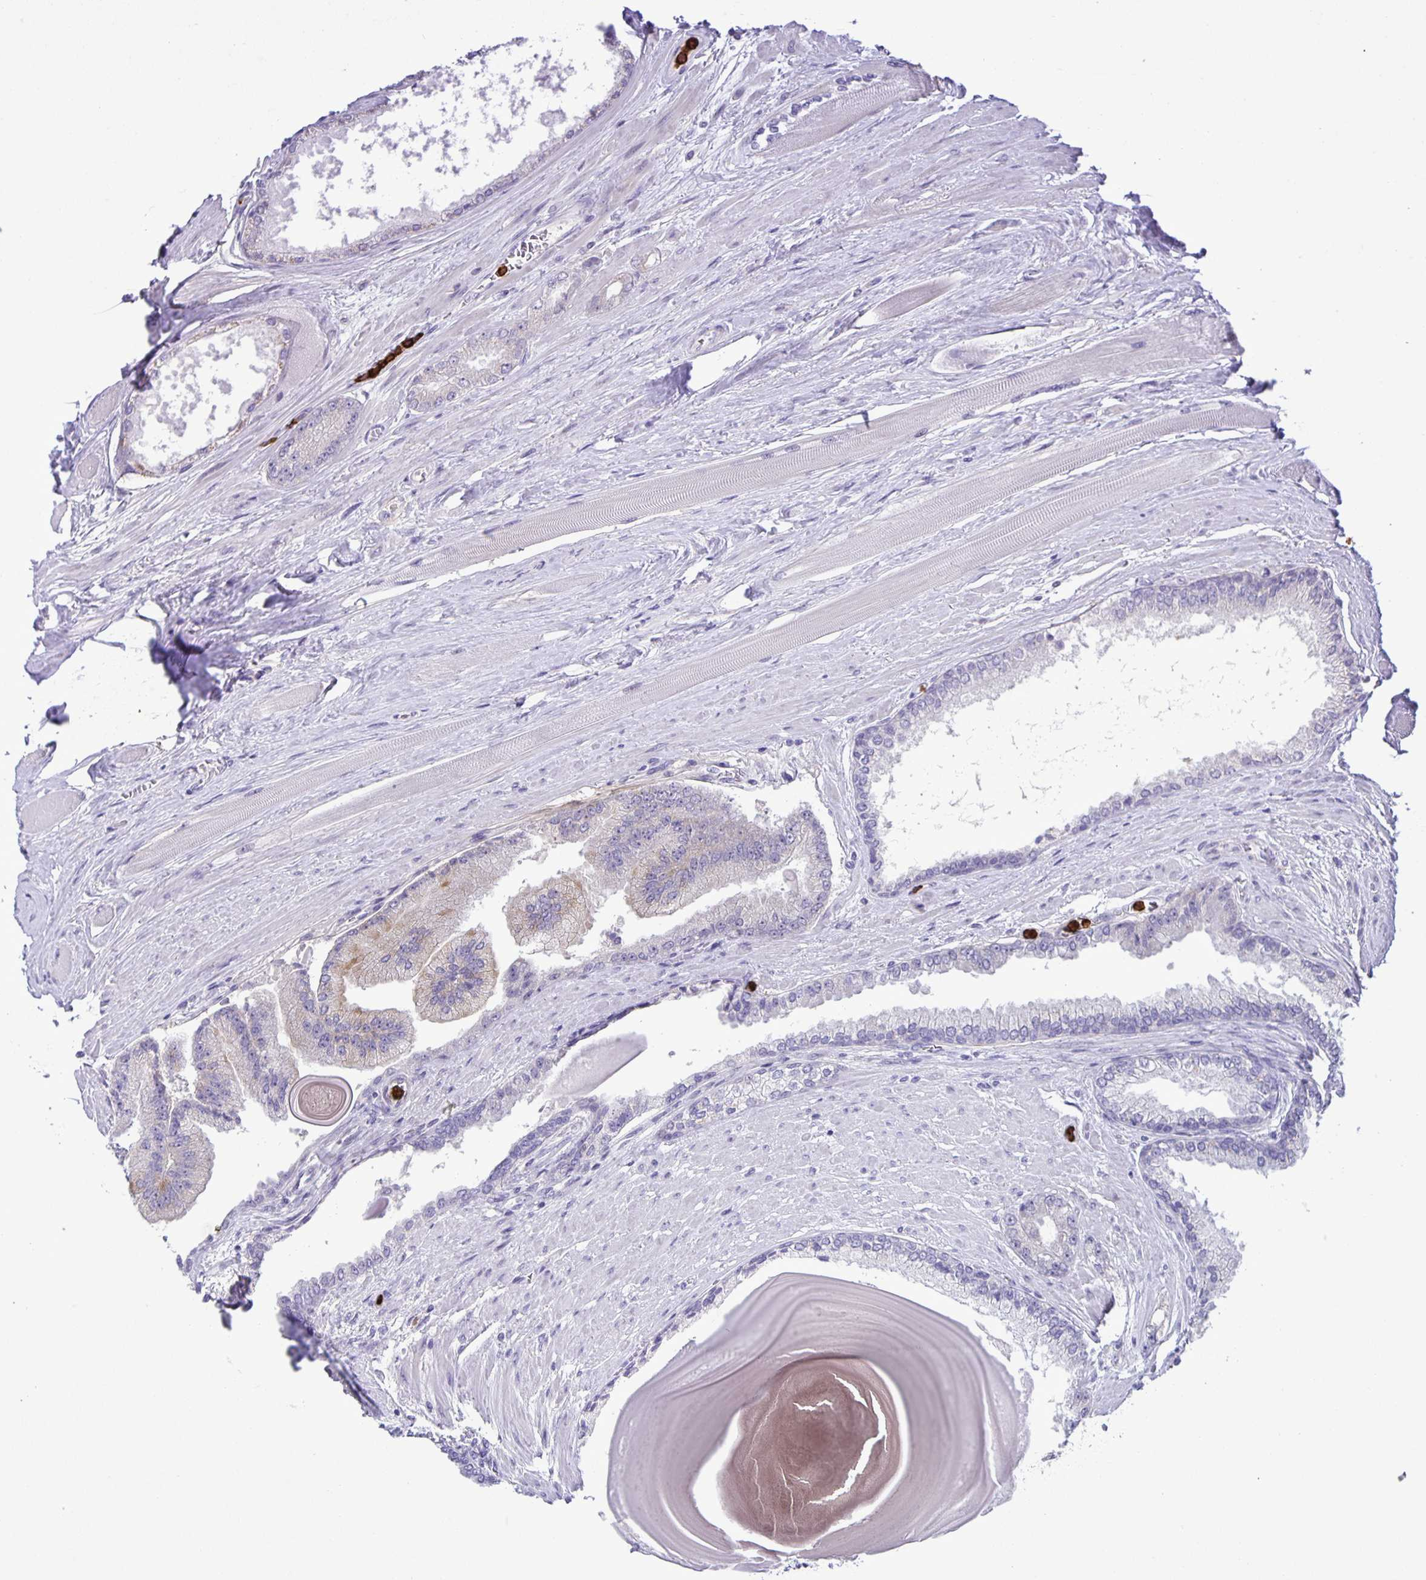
{"staining": {"intensity": "negative", "quantity": "none", "location": "none"}, "tissue": "prostate cancer", "cell_type": "Tumor cells", "image_type": "cancer", "snomed": [{"axis": "morphology", "description": "Adenocarcinoma, Low grade"}, {"axis": "topography", "description": "Prostate"}], "caption": "Tumor cells are negative for protein expression in human adenocarcinoma (low-grade) (prostate).", "gene": "ADCK1", "patient": {"sex": "male", "age": 67}}